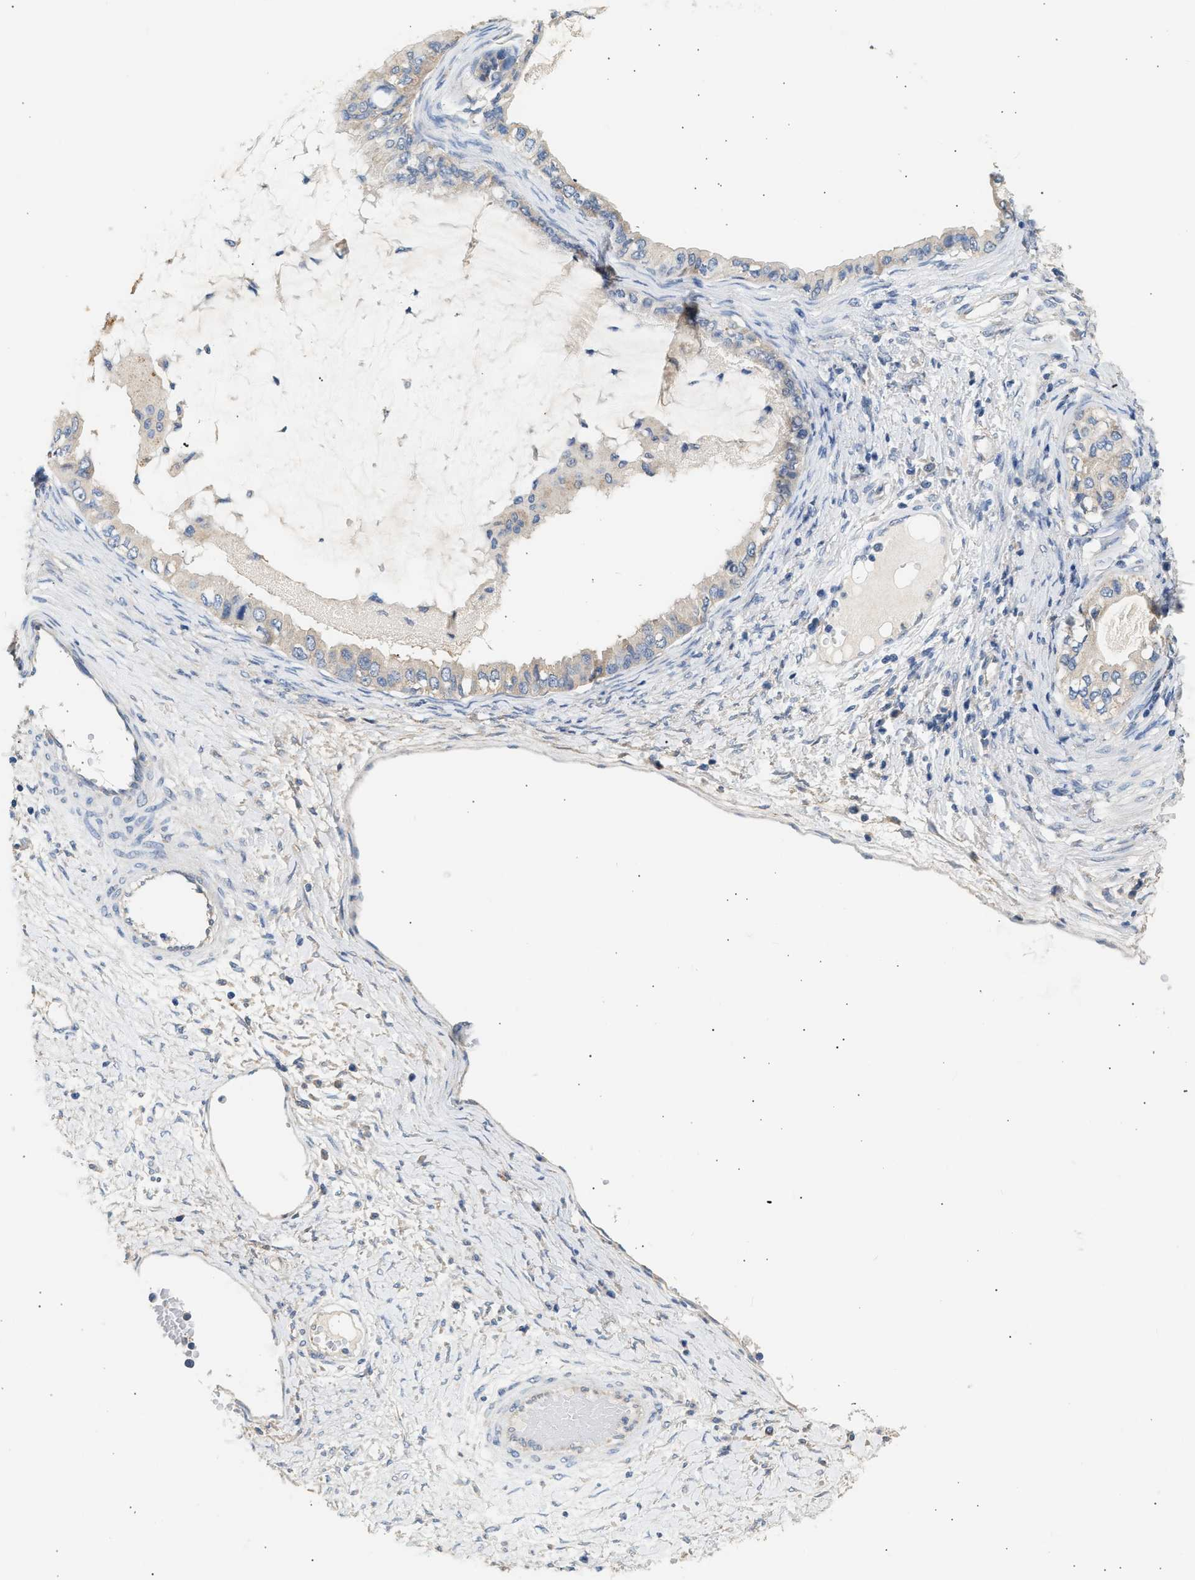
{"staining": {"intensity": "weak", "quantity": "<25%", "location": "cytoplasmic/membranous"}, "tissue": "ovarian cancer", "cell_type": "Tumor cells", "image_type": "cancer", "snomed": [{"axis": "morphology", "description": "Cystadenocarcinoma, mucinous, NOS"}, {"axis": "topography", "description": "Ovary"}], "caption": "IHC photomicrograph of human ovarian mucinous cystadenocarcinoma stained for a protein (brown), which reveals no expression in tumor cells.", "gene": "WDR31", "patient": {"sex": "female", "age": 80}}